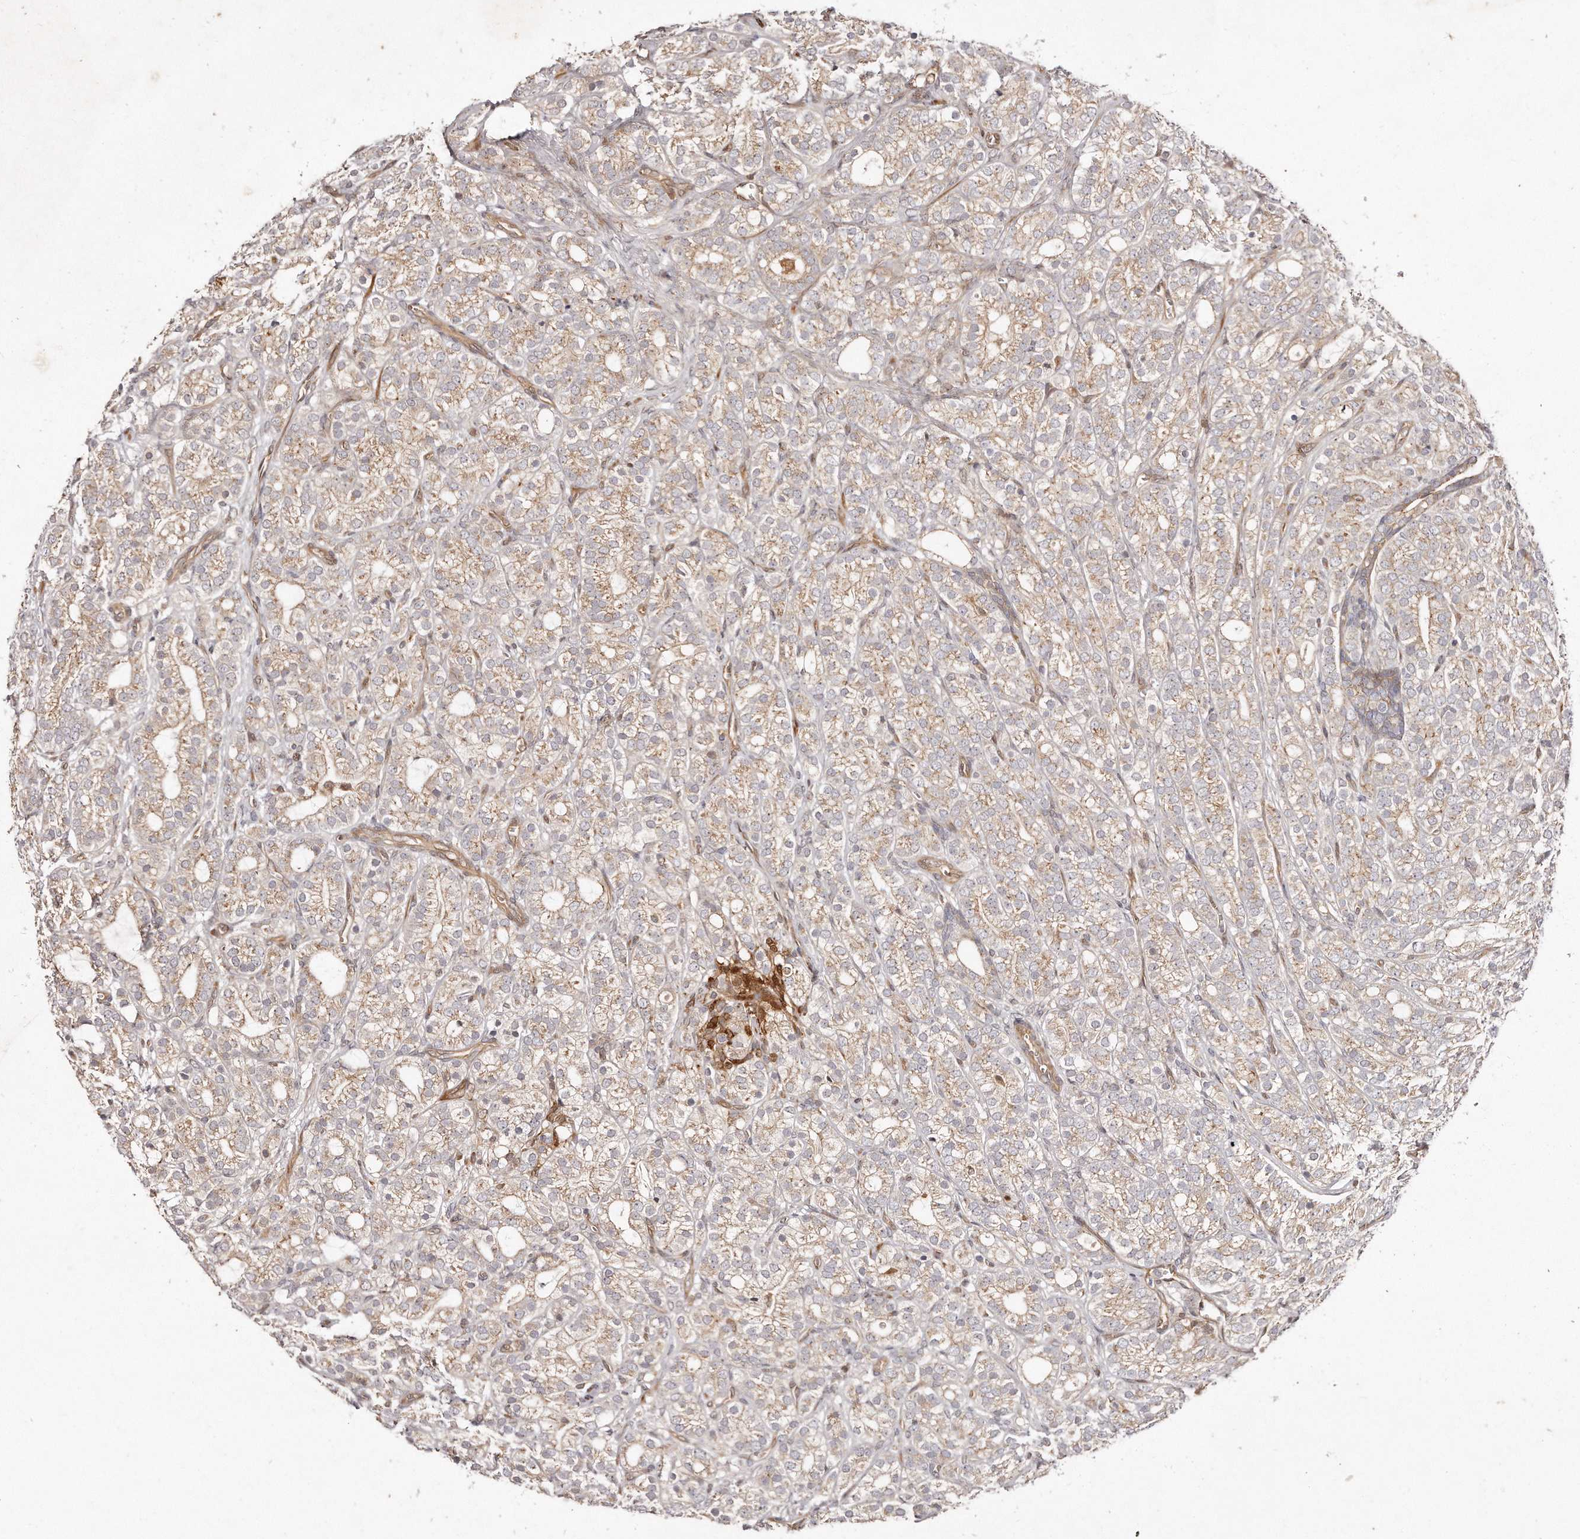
{"staining": {"intensity": "weak", "quantity": ">75%", "location": "cytoplasmic/membranous"}, "tissue": "prostate cancer", "cell_type": "Tumor cells", "image_type": "cancer", "snomed": [{"axis": "morphology", "description": "Adenocarcinoma, High grade"}, {"axis": "topography", "description": "Prostate"}], "caption": "Brown immunohistochemical staining in human prostate cancer (adenocarcinoma (high-grade)) shows weak cytoplasmic/membranous staining in about >75% of tumor cells.", "gene": "GBP4", "patient": {"sex": "male", "age": 57}}